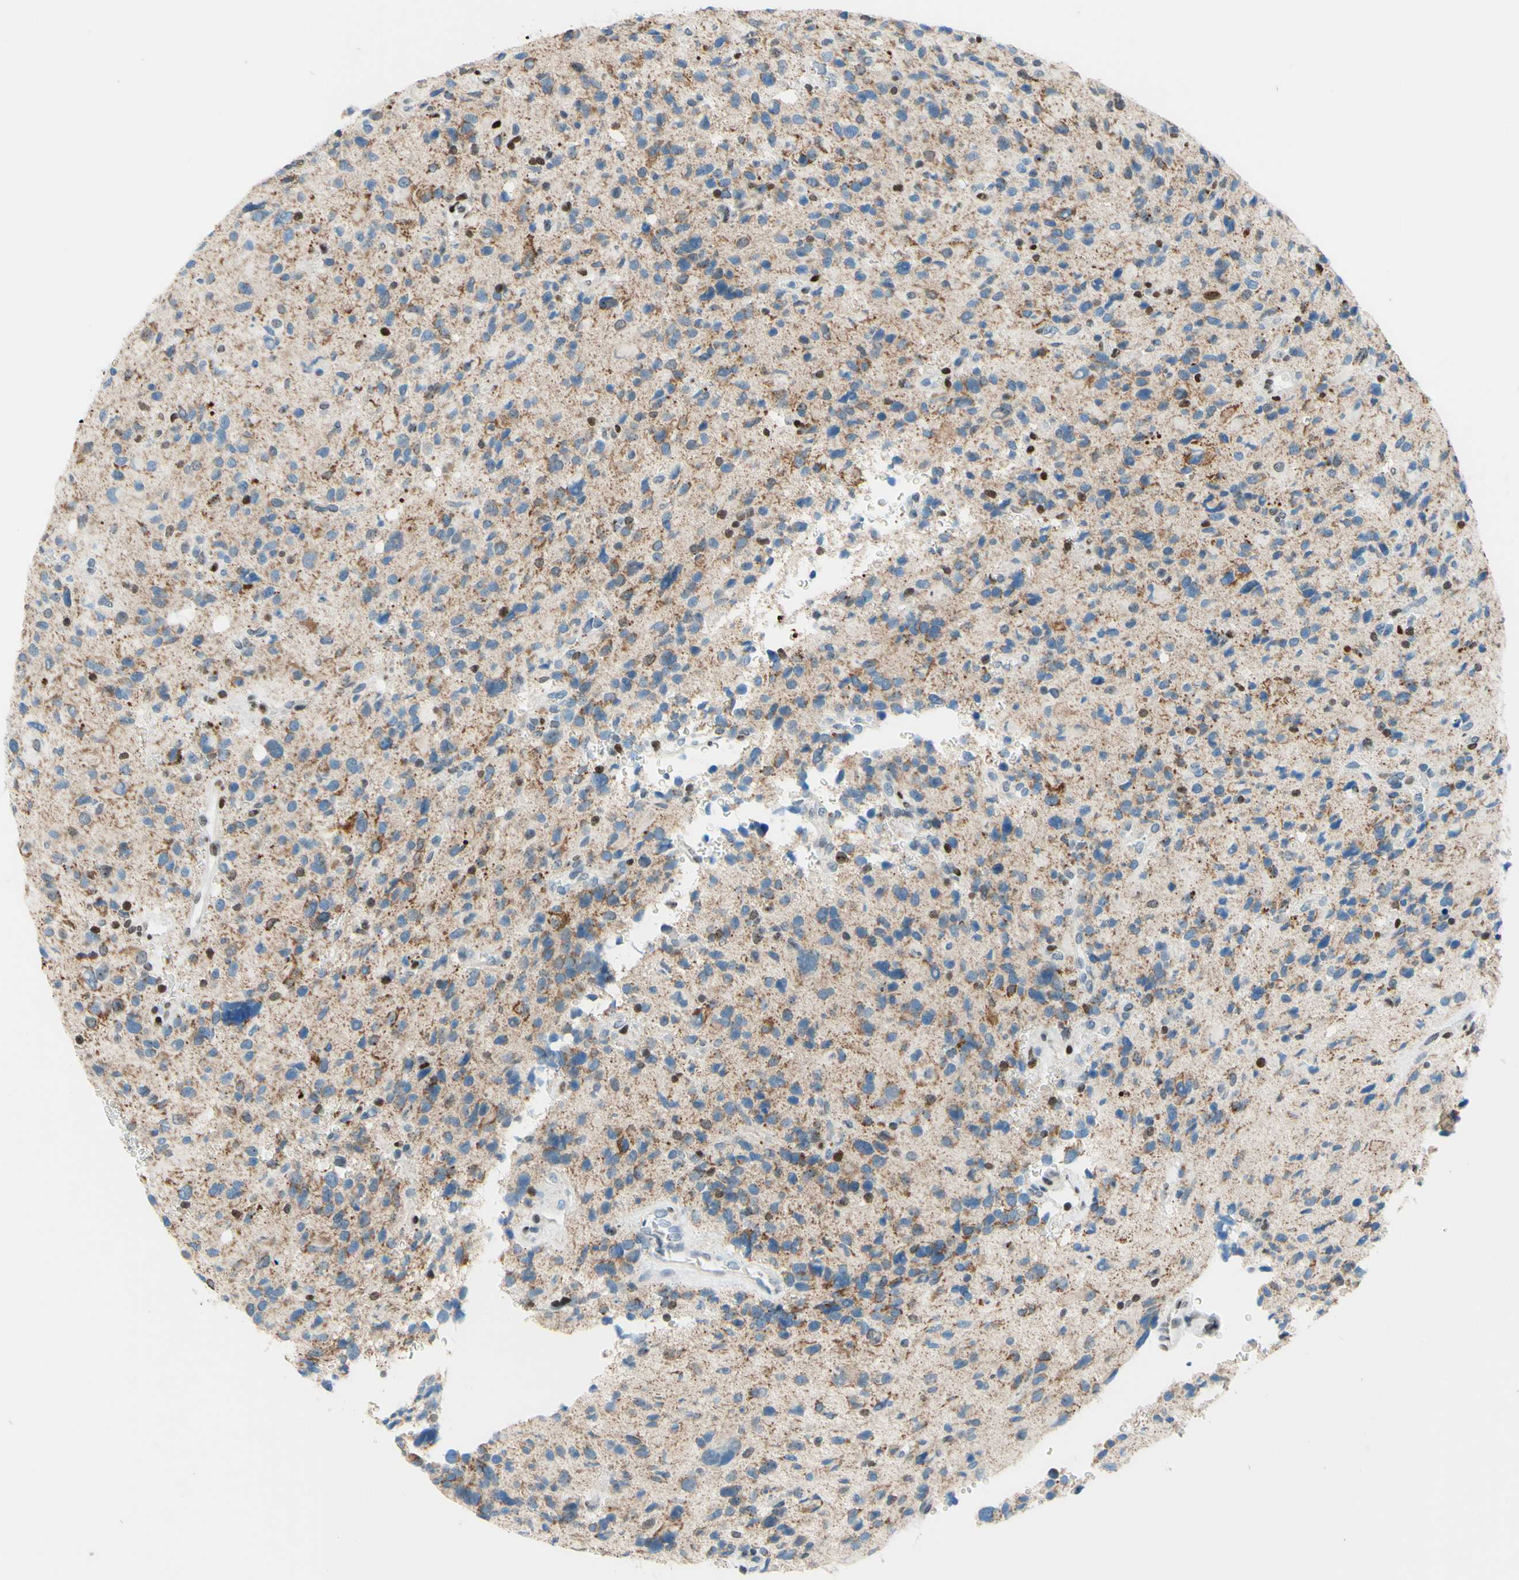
{"staining": {"intensity": "weak", "quantity": ">75%", "location": "cytoplasmic/membranous,nuclear"}, "tissue": "glioma", "cell_type": "Tumor cells", "image_type": "cancer", "snomed": [{"axis": "morphology", "description": "Glioma, malignant, High grade"}, {"axis": "topography", "description": "Brain"}], "caption": "The immunohistochemical stain labels weak cytoplasmic/membranous and nuclear expression in tumor cells of malignant glioma (high-grade) tissue.", "gene": "CBX7", "patient": {"sex": "male", "age": 48}}